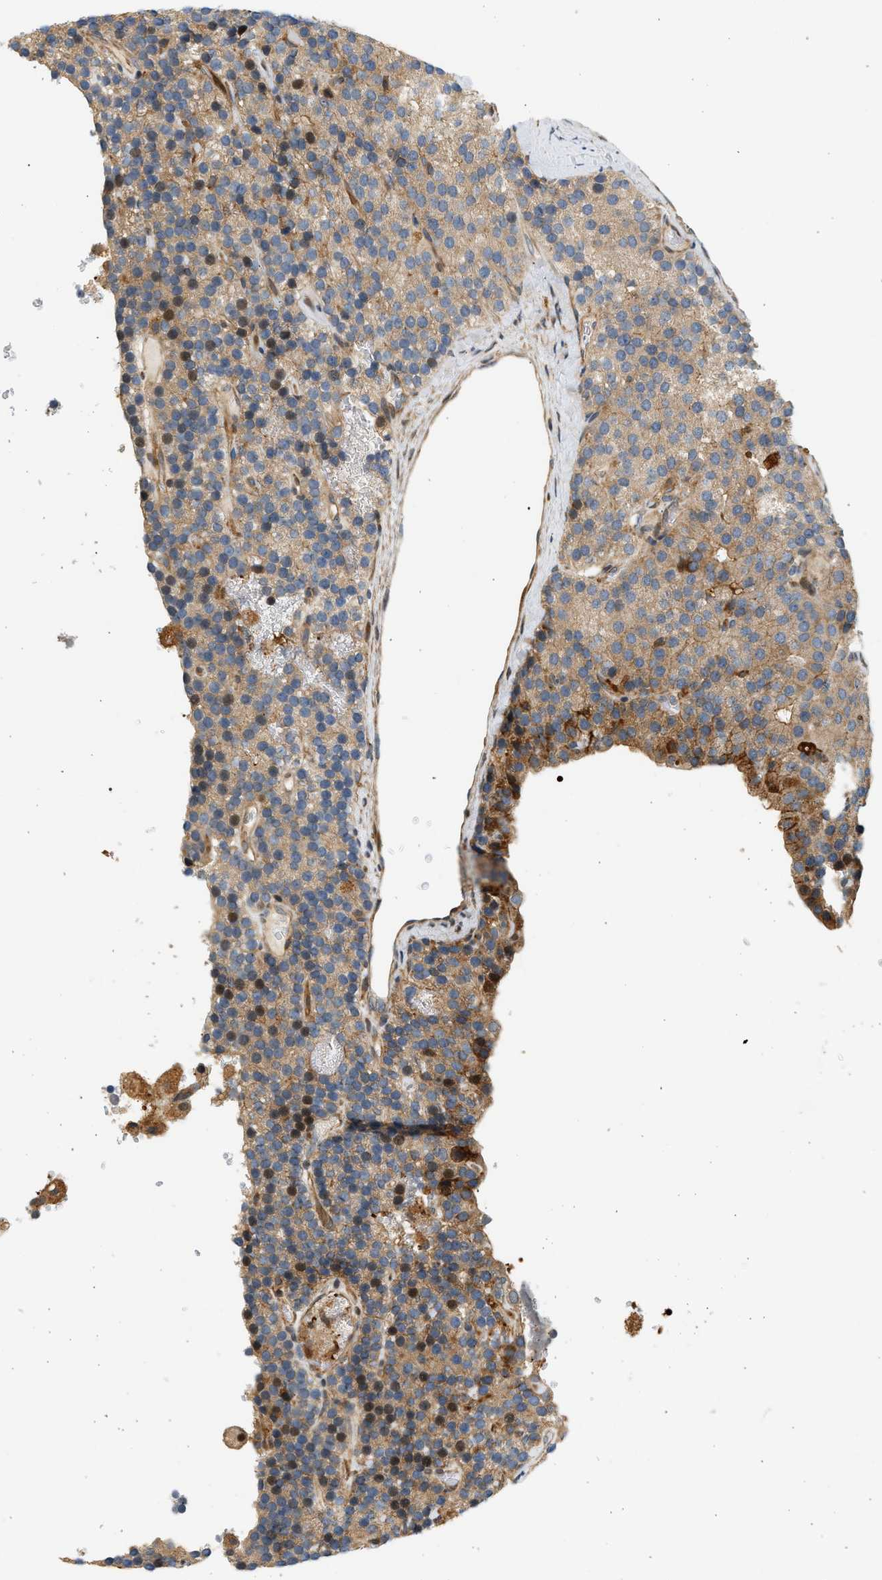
{"staining": {"intensity": "strong", "quantity": "25%-75%", "location": "cytoplasmic/membranous"}, "tissue": "parathyroid gland", "cell_type": "Glandular cells", "image_type": "normal", "snomed": [{"axis": "morphology", "description": "Normal tissue, NOS"}, {"axis": "morphology", "description": "Adenoma, NOS"}, {"axis": "topography", "description": "Parathyroid gland"}], "caption": "Protein staining by IHC reveals strong cytoplasmic/membranous staining in approximately 25%-75% of glandular cells in benign parathyroid gland.", "gene": "NRSN2", "patient": {"sex": "female", "age": 86}}